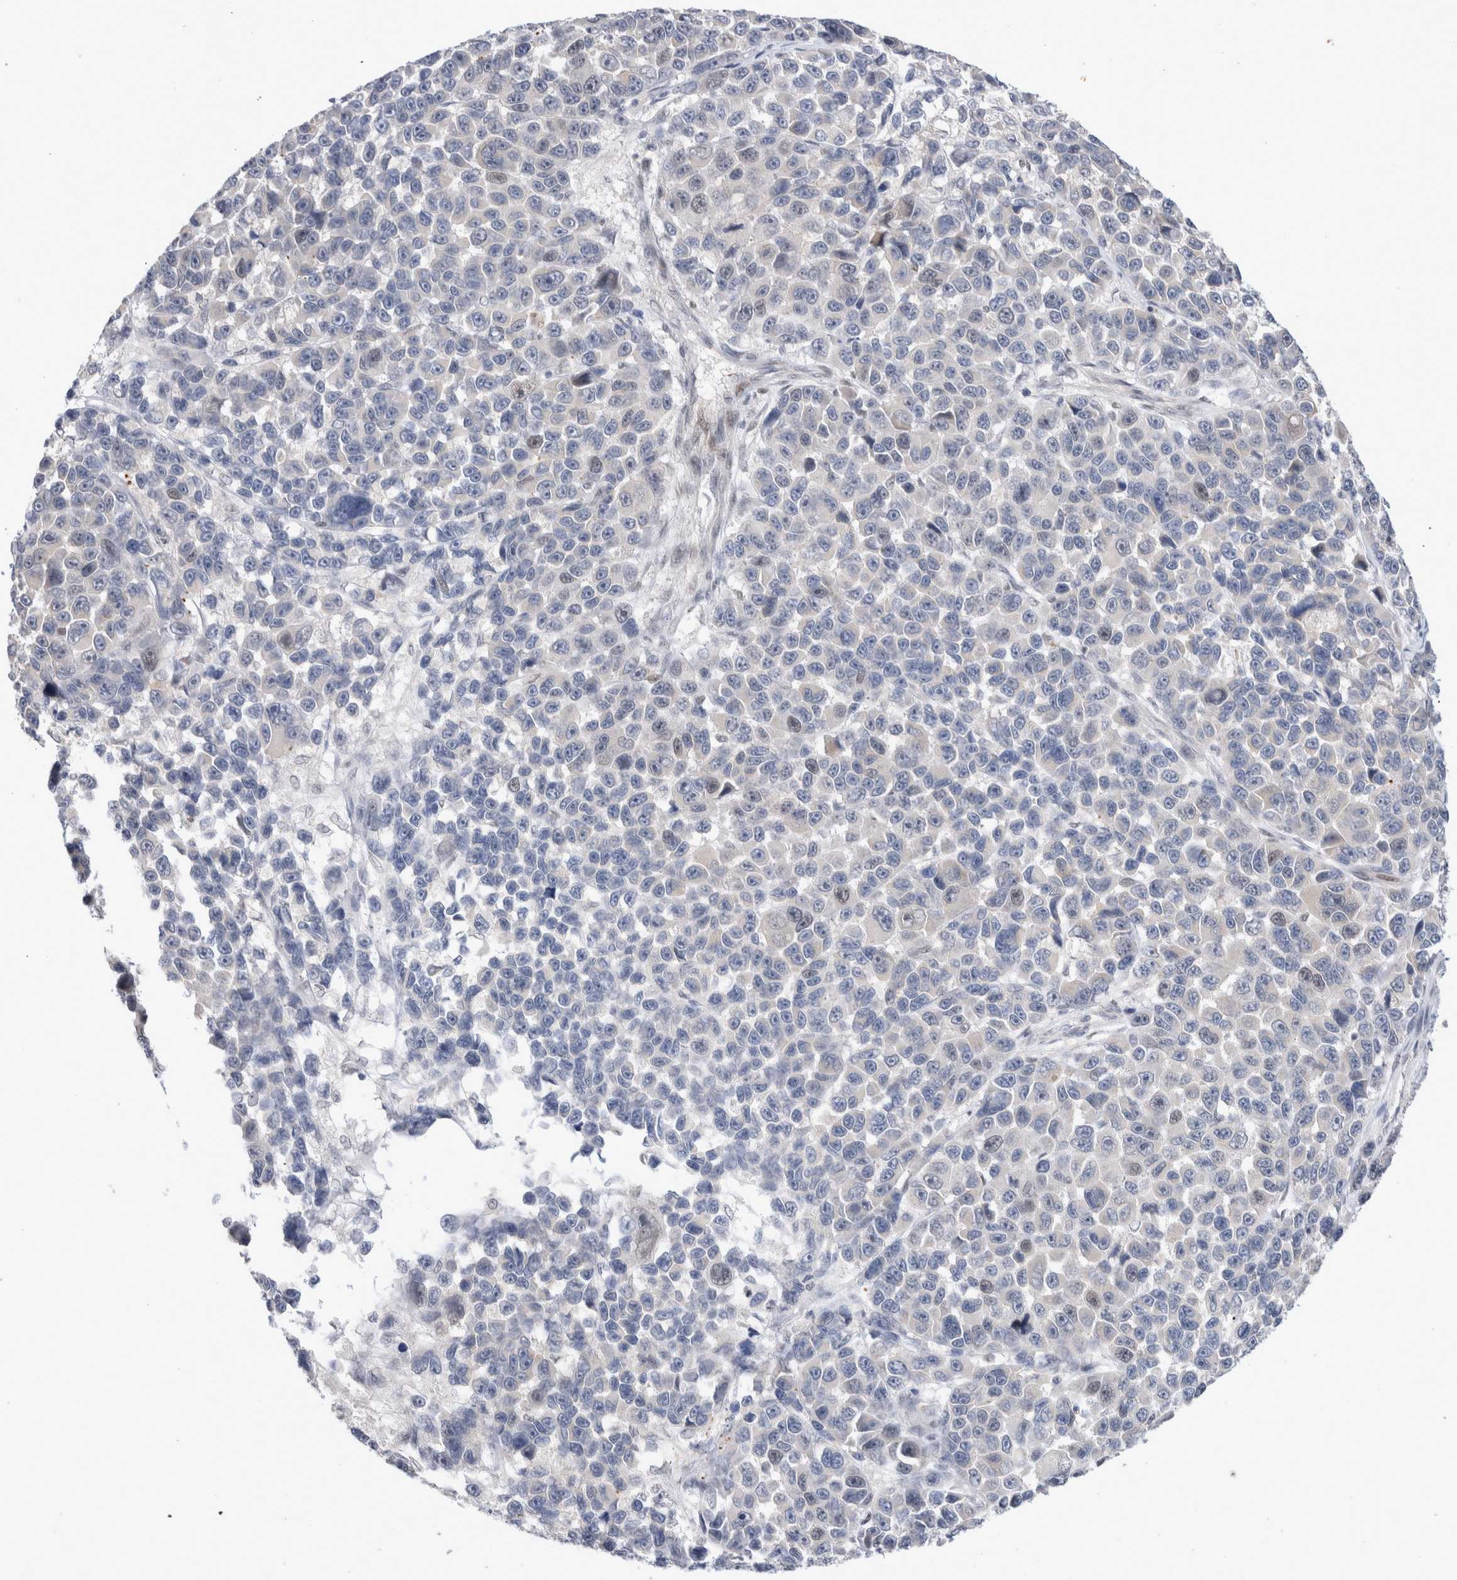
{"staining": {"intensity": "negative", "quantity": "none", "location": "none"}, "tissue": "melanoma", "cell_type": "Tumor cells", "image_type": "cancer", "snomed": [{"axis": "morphology", "description": "Malignant melanoma, NOS"}, {"axis": "topography", "description": "Skin"}], "caption": "IHC image of melanoma stained for a protein (brown), which demonstrates no positivity in tumor cells.", "gene": "KNL1", "patient": {"sex": "male", "age": 53}}